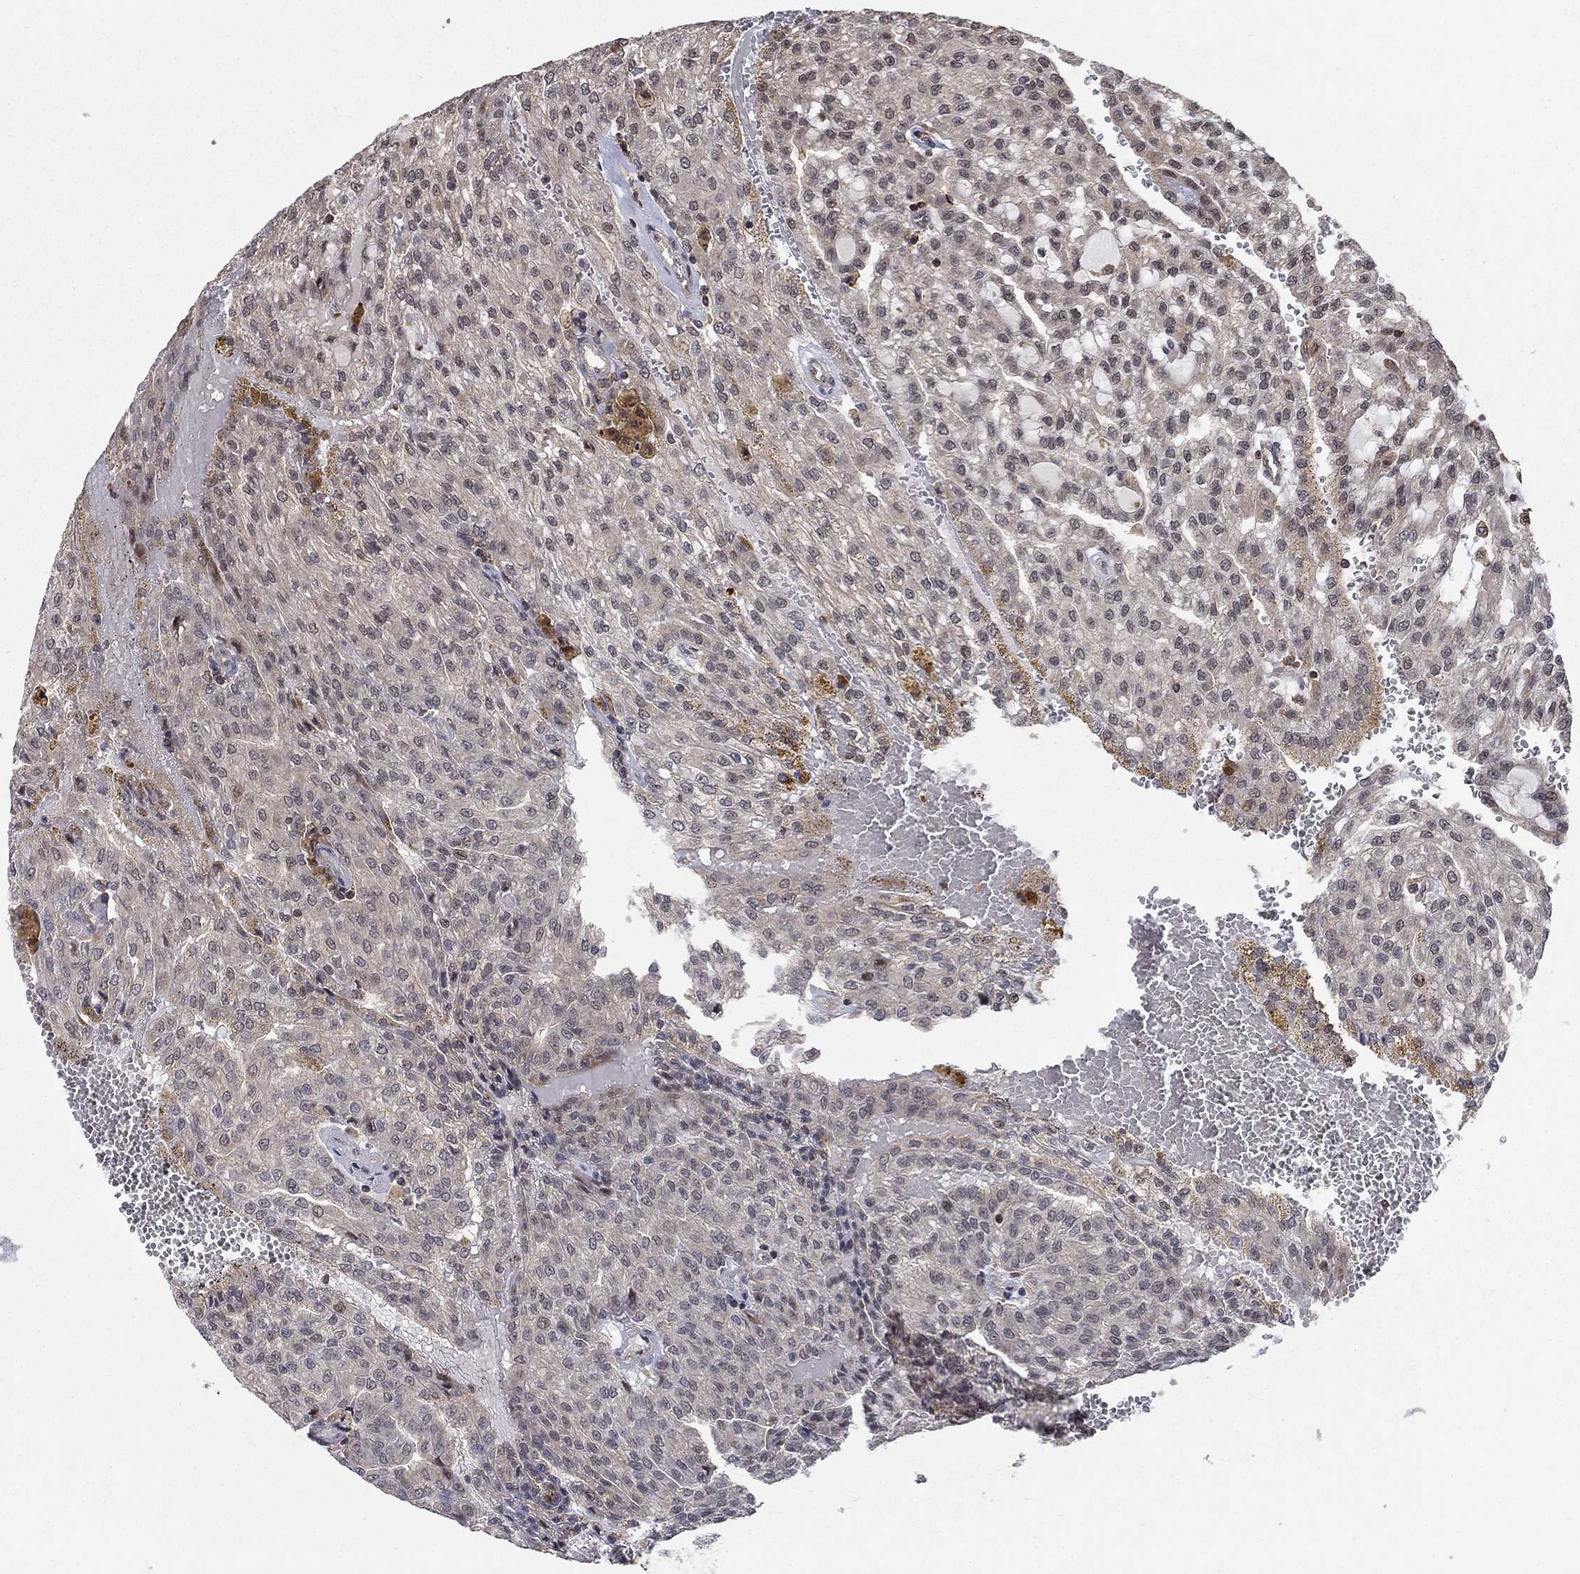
{"staining": {"intensity": "negative", "quantity": "none", "location": "none"}, "tissue": "renal cancer", "cell_type": "Tumor cells", "image_type": "cancer", "snomed": [{"axis": "morphology", "description": "Adenocarcinoma, NOS"}, {"axis": "topography", "description": "Kidney"}], "caption": "High magnification brightfield microscopy of renal cancer (adenocarcinoma) stained with DAB (brown) and counterstained with hematoxylin (blue): tumor cells show no significant positivity.", "gene": "CCDC66", "patient": {"sex": "male", "age": 63}}